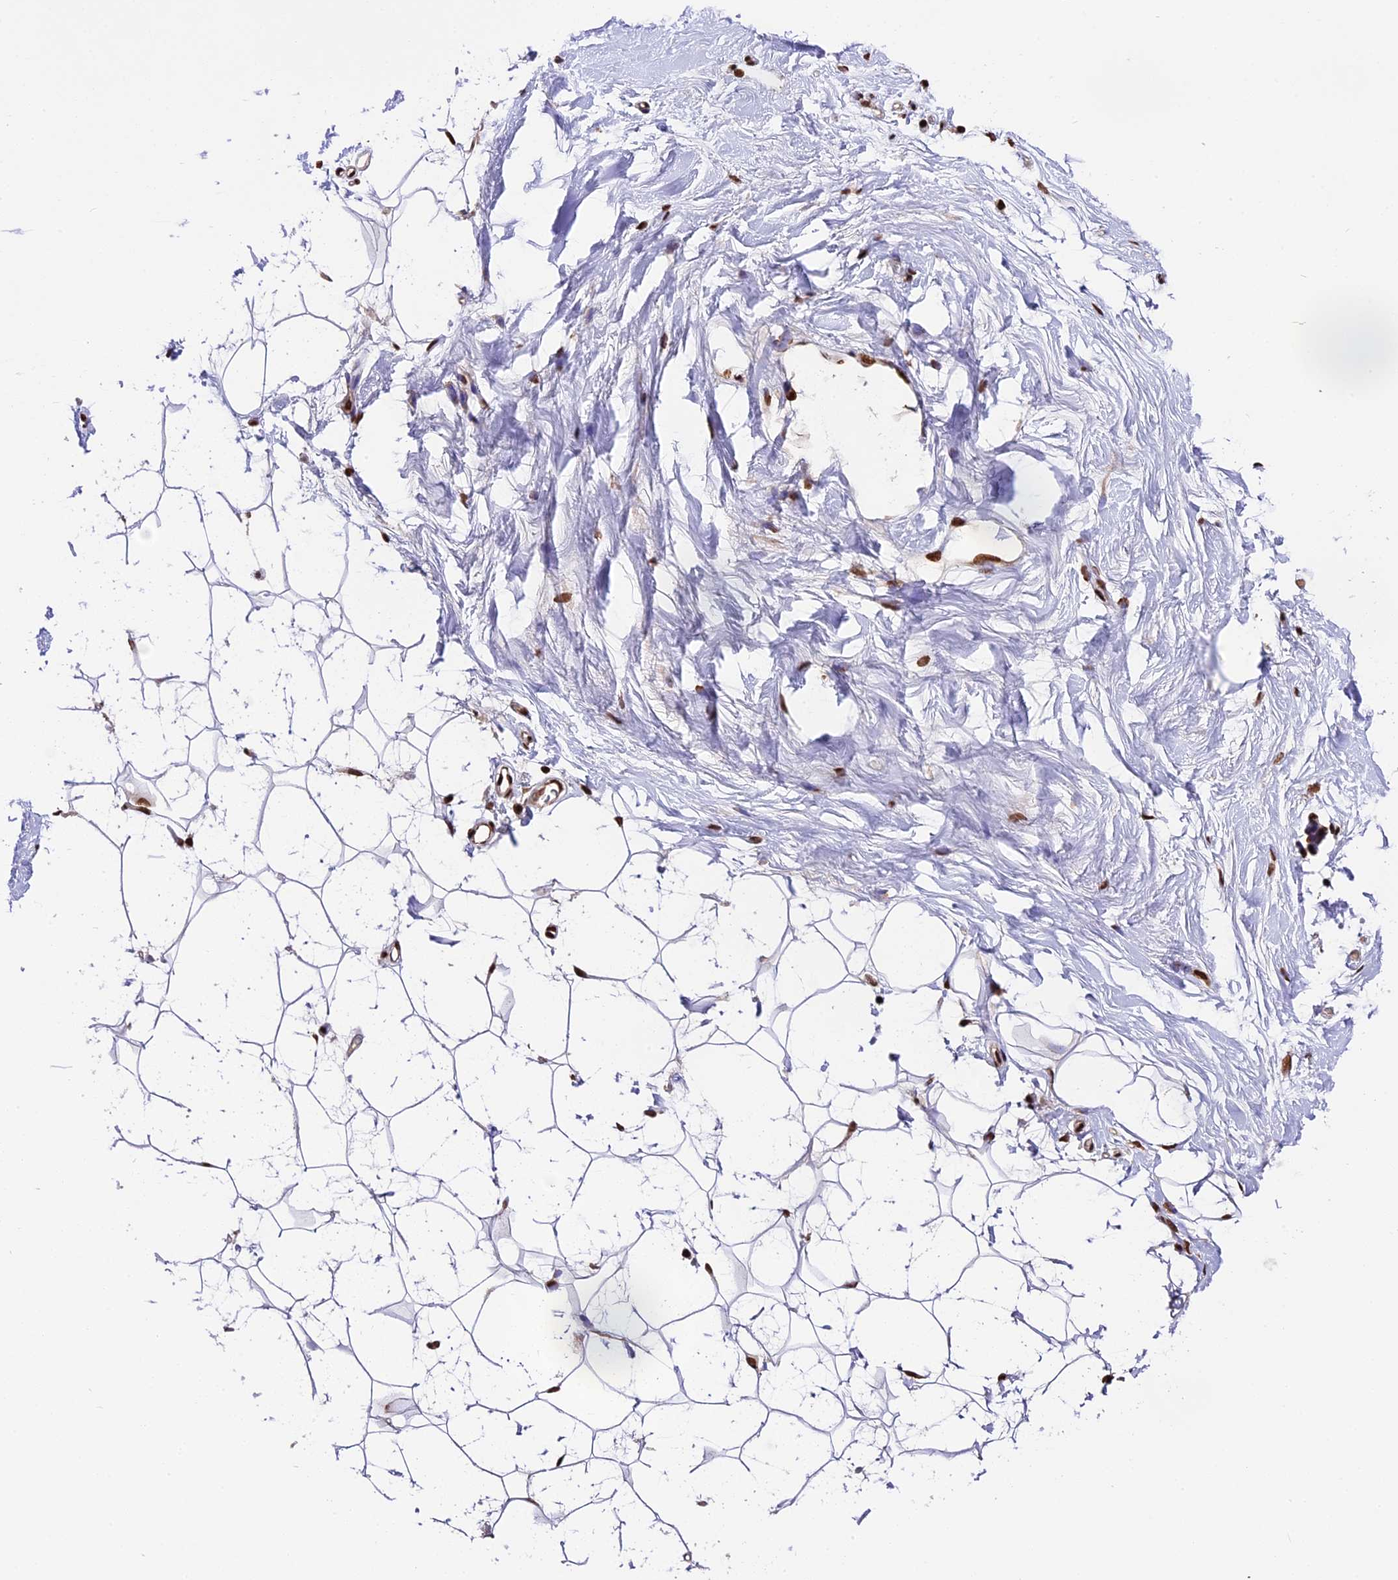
{"staining": {"intensity": "moderate", "quantity": ">75%", "location": "nuclear"}, "tissue": "adipose tissue", "cell_type": "Adipocytes", "image_type": "normal", "snomed": [{"axis": "morphology", "description": "Normal tissue, NOS"}, {"axis": "topography", "description": "Breast"}], "caption": "Protein staining reveals moderate nuclear positivity in about >75% of adipocytes in normal adipose tissue. (DAB (3,3'-diaminobenzidine) IHC, brown staining for protein, blue staining for nuclei).", "gene": "POLR3E", "patient": {"sex": "female", "age": 26}}